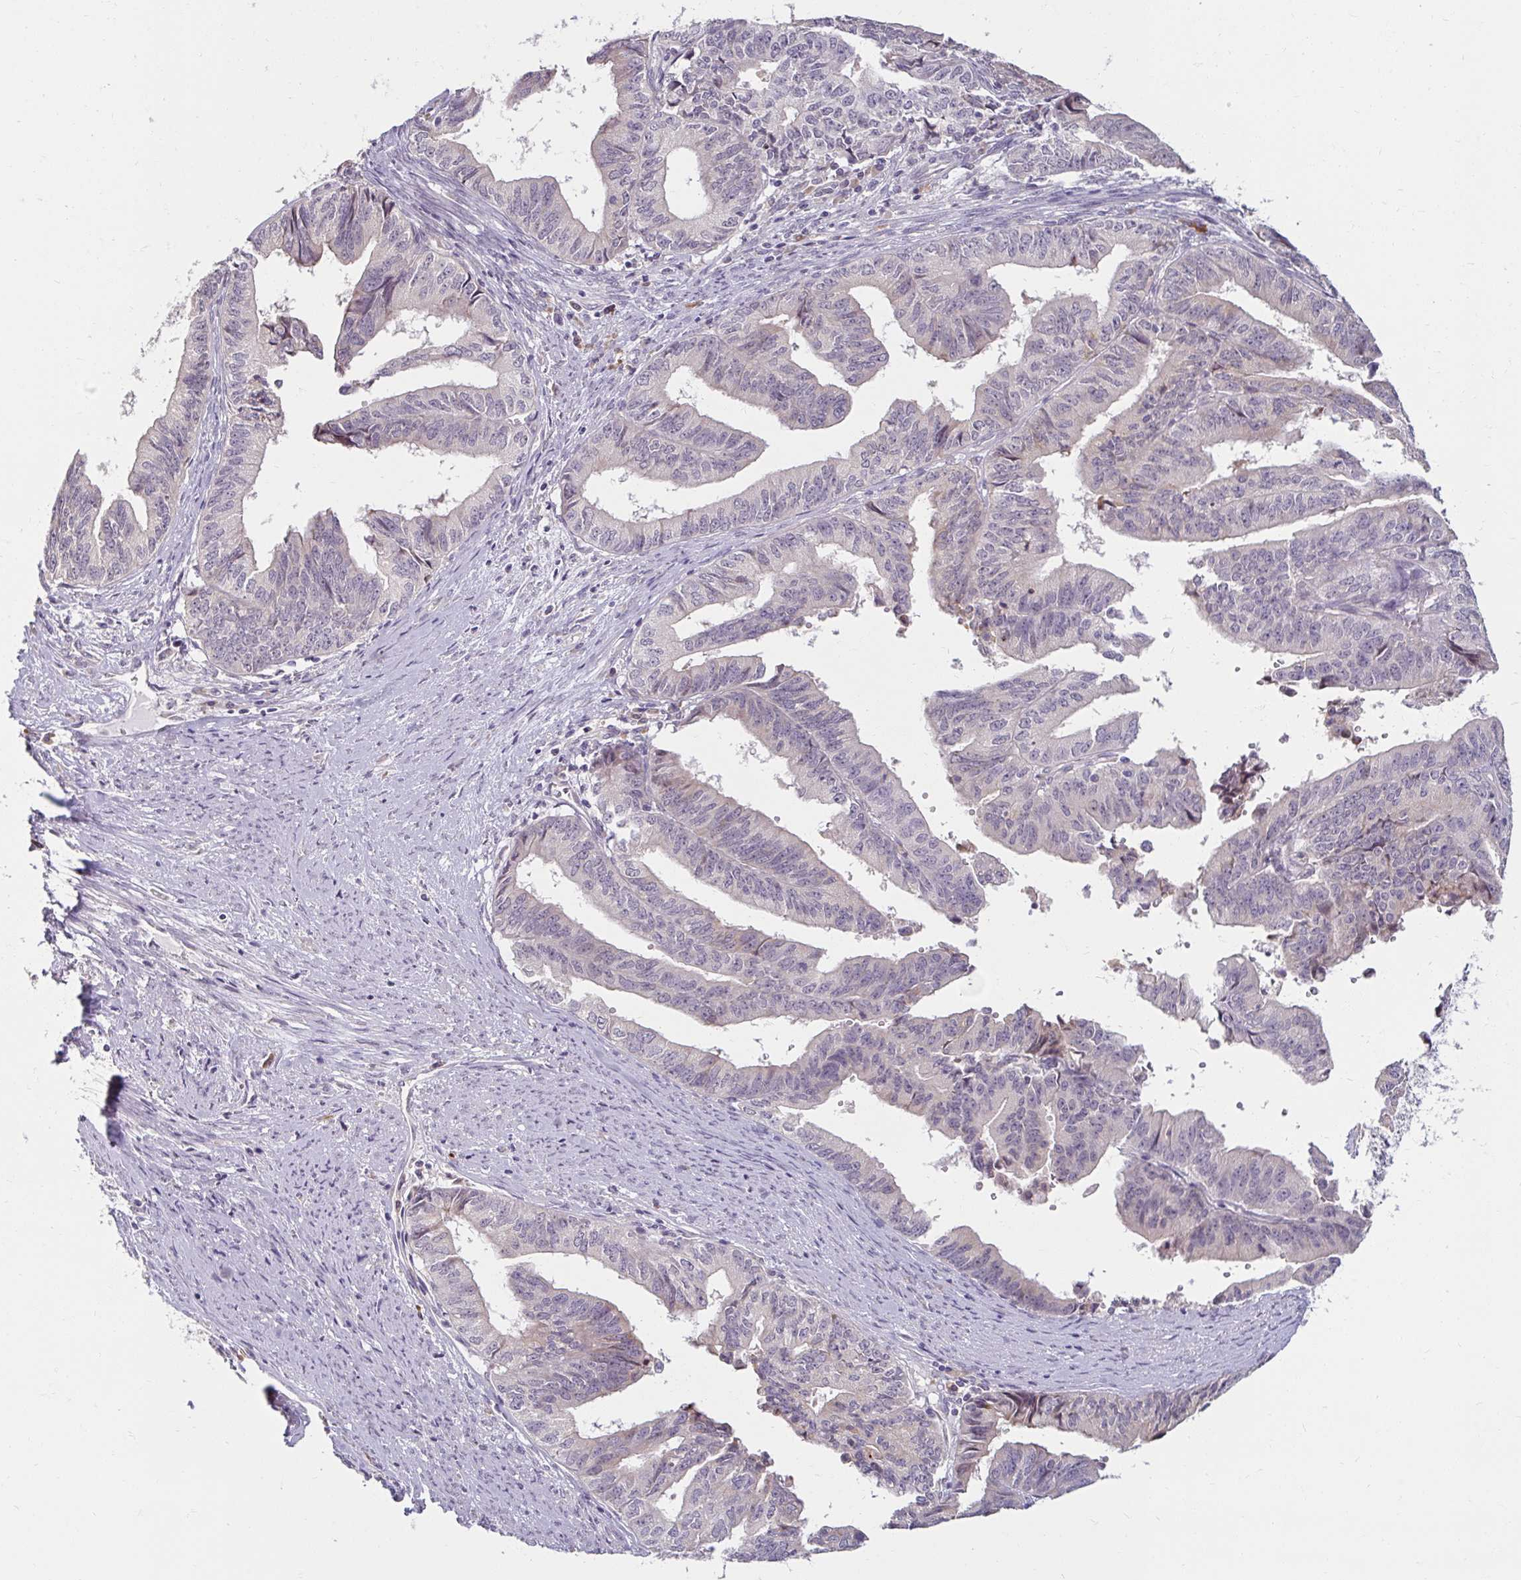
{"staining": {"intensity": "negative", "quantity": "none", "location": "none"}, "tissue": "endometrial cancer", "cell_type": "Tumor cells", "image_type": "cancer", "snomed": [{"axis": "morphology", "description": "Adenocarcinoma, NOS"}, {"axis": "topography", "description": "Endometrium"}], "caption": "Tumor cells show no significant protein expression in adenocarcinoma (endometrial).", "gene": "DDN", "patient": {"sex": "female", "age": 65}}